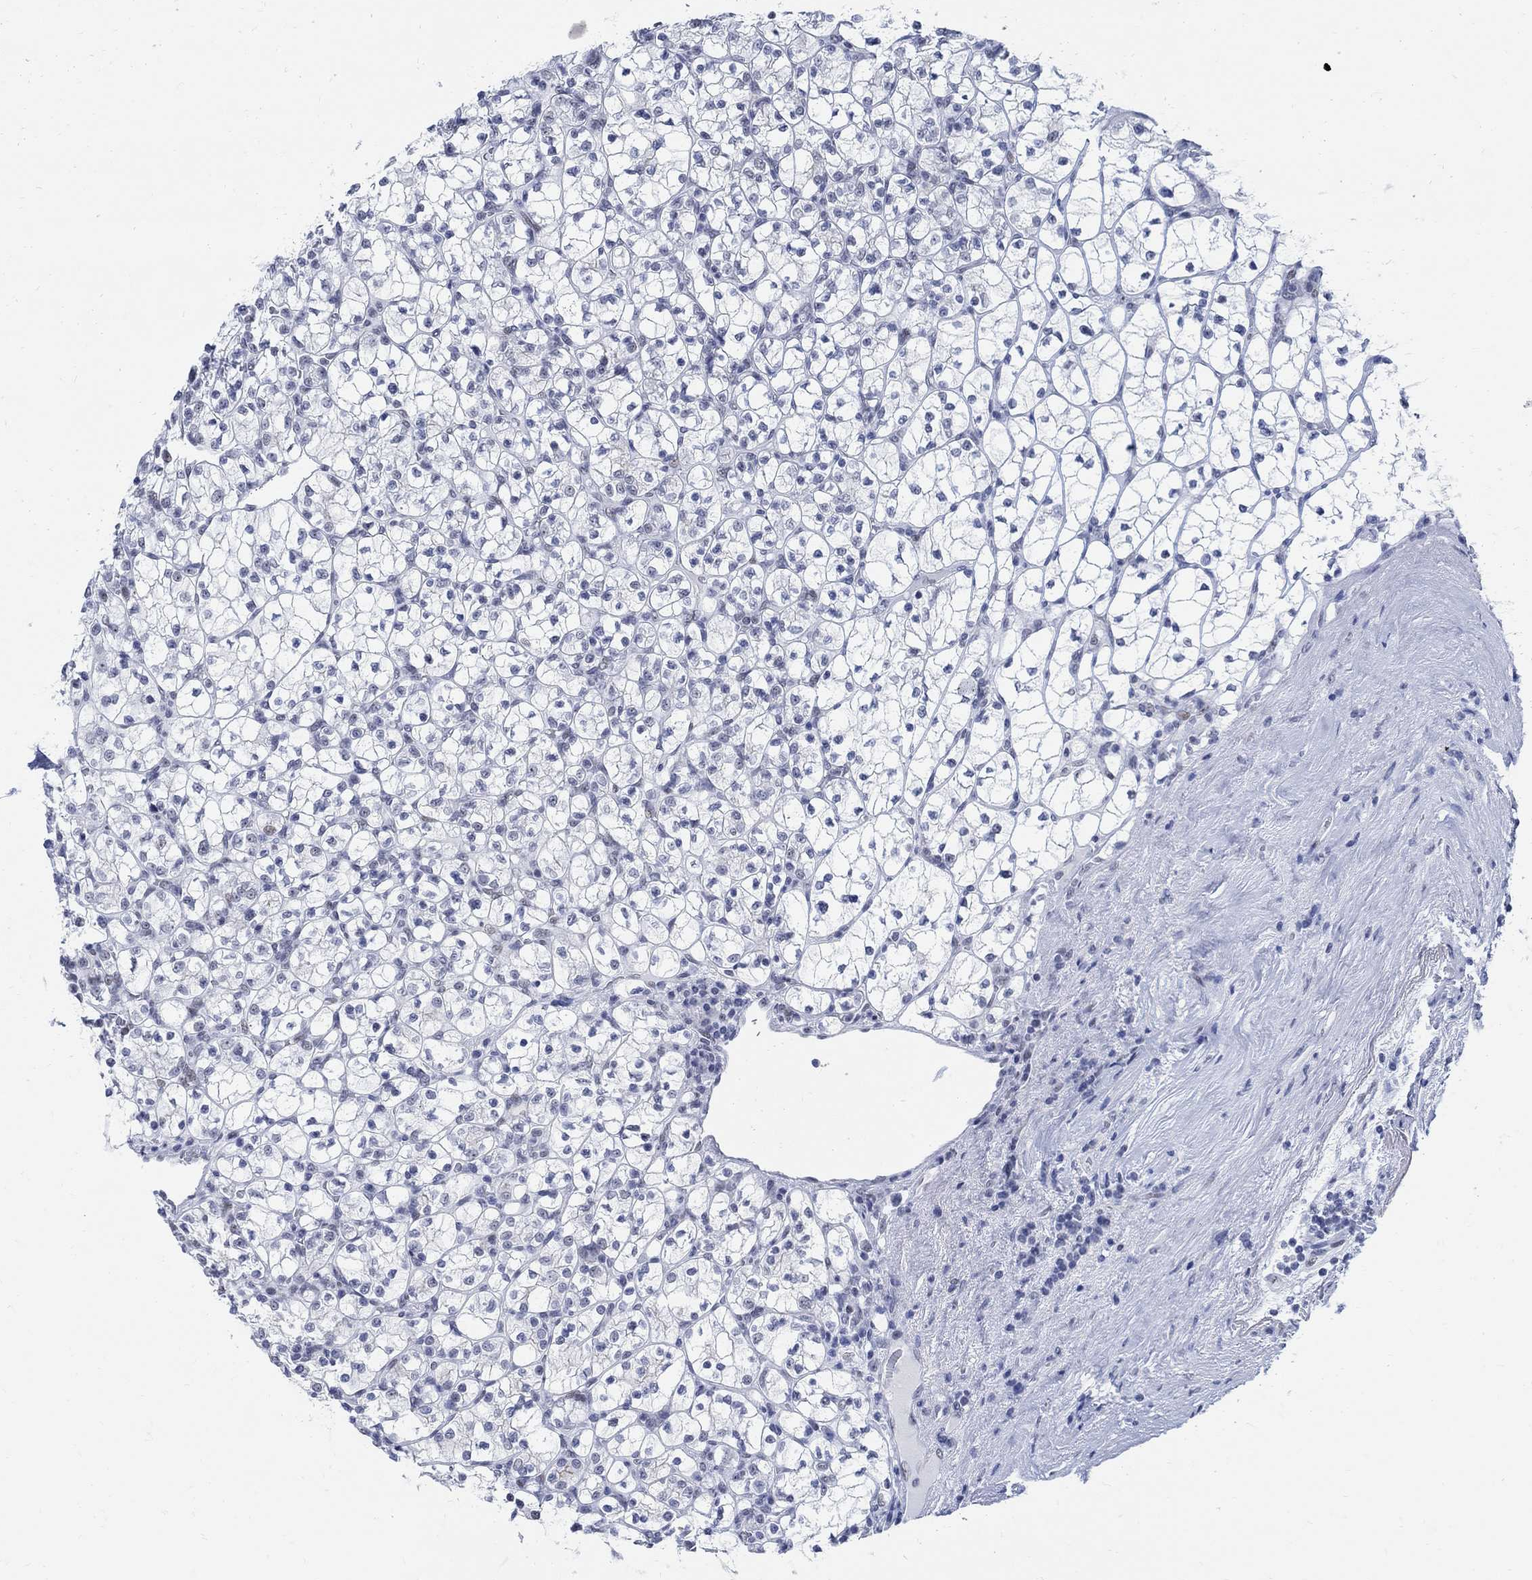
{"staining": {"intensity": "negative", "quantity": "none", "location": "none"}, "tissue": "renal cancer", "cell_type": "Tumor cells", "image_type": "cancer", "snomed": [{"axis": "morphology", "description": "Adenocarcinoma, NOS"}, {"axis": "topography", "description": "Kidney"}], "caption": "An immunohistochemistry (IHC) micrograph of renal cancer (adenocarcinoma) is shown. There is no staining in tumor cells of renal cancer (adenocarcinoma).", "gene": "DLK1", "patient": {"sex": "female", "age": 89}}